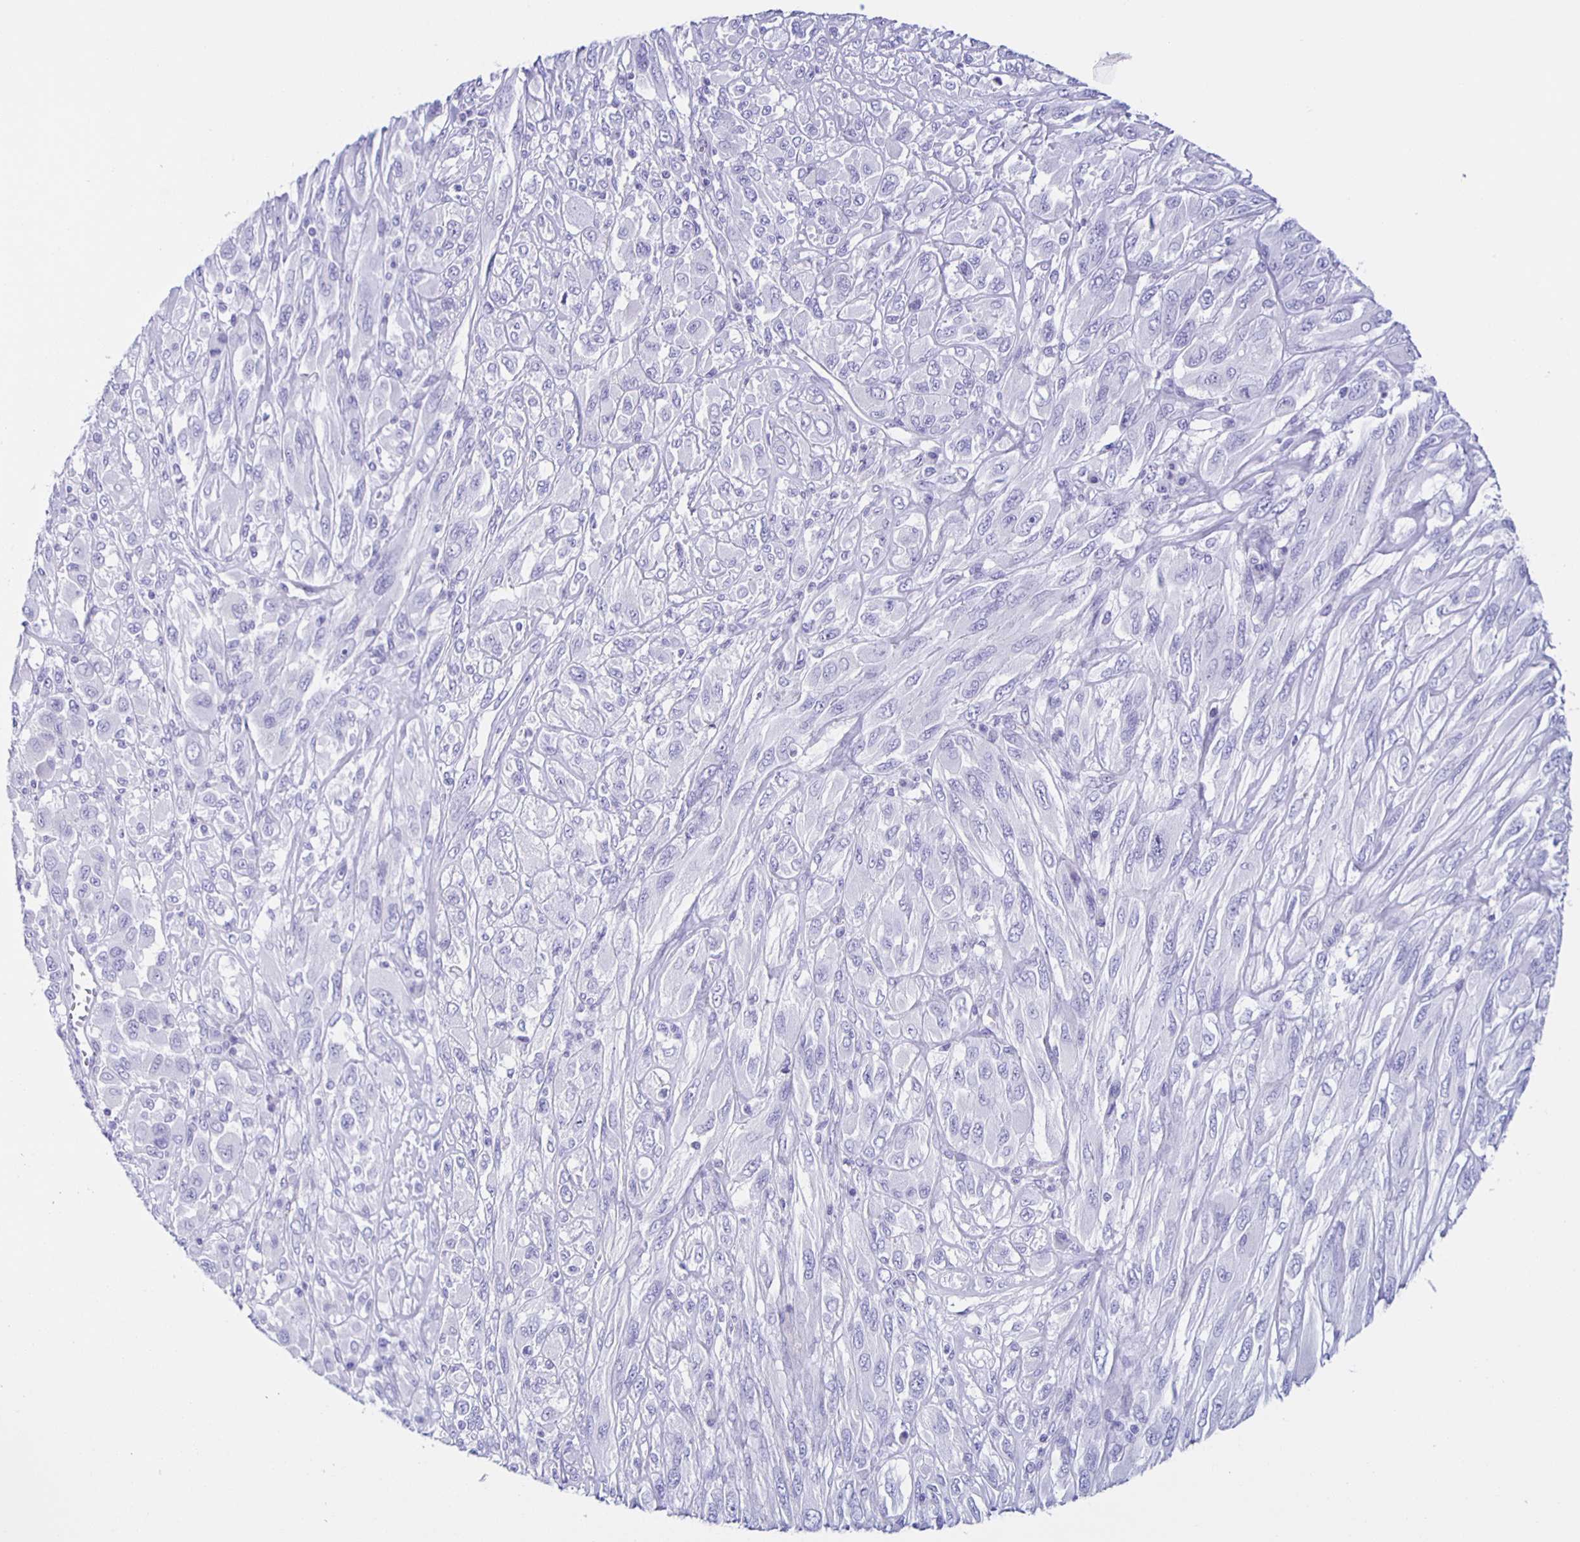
{"staining": {"intensity": "negative", "quantity": "none", "location": "none"}, "tissue": "melanoma", "cell_type": "Tumor cells", "image_type": "cancer", "snomed": [{"axis": "morphology", "description": "Malignant melanoma, NOS"}, {"axis": "topography", "description": "Skin"}], "caption": "Melanoma was stained to show a protein in brown. There is no significant positivity in tumor cells.", "gene": "AQP6", "patient": {"sex": "female", "age": 91}}